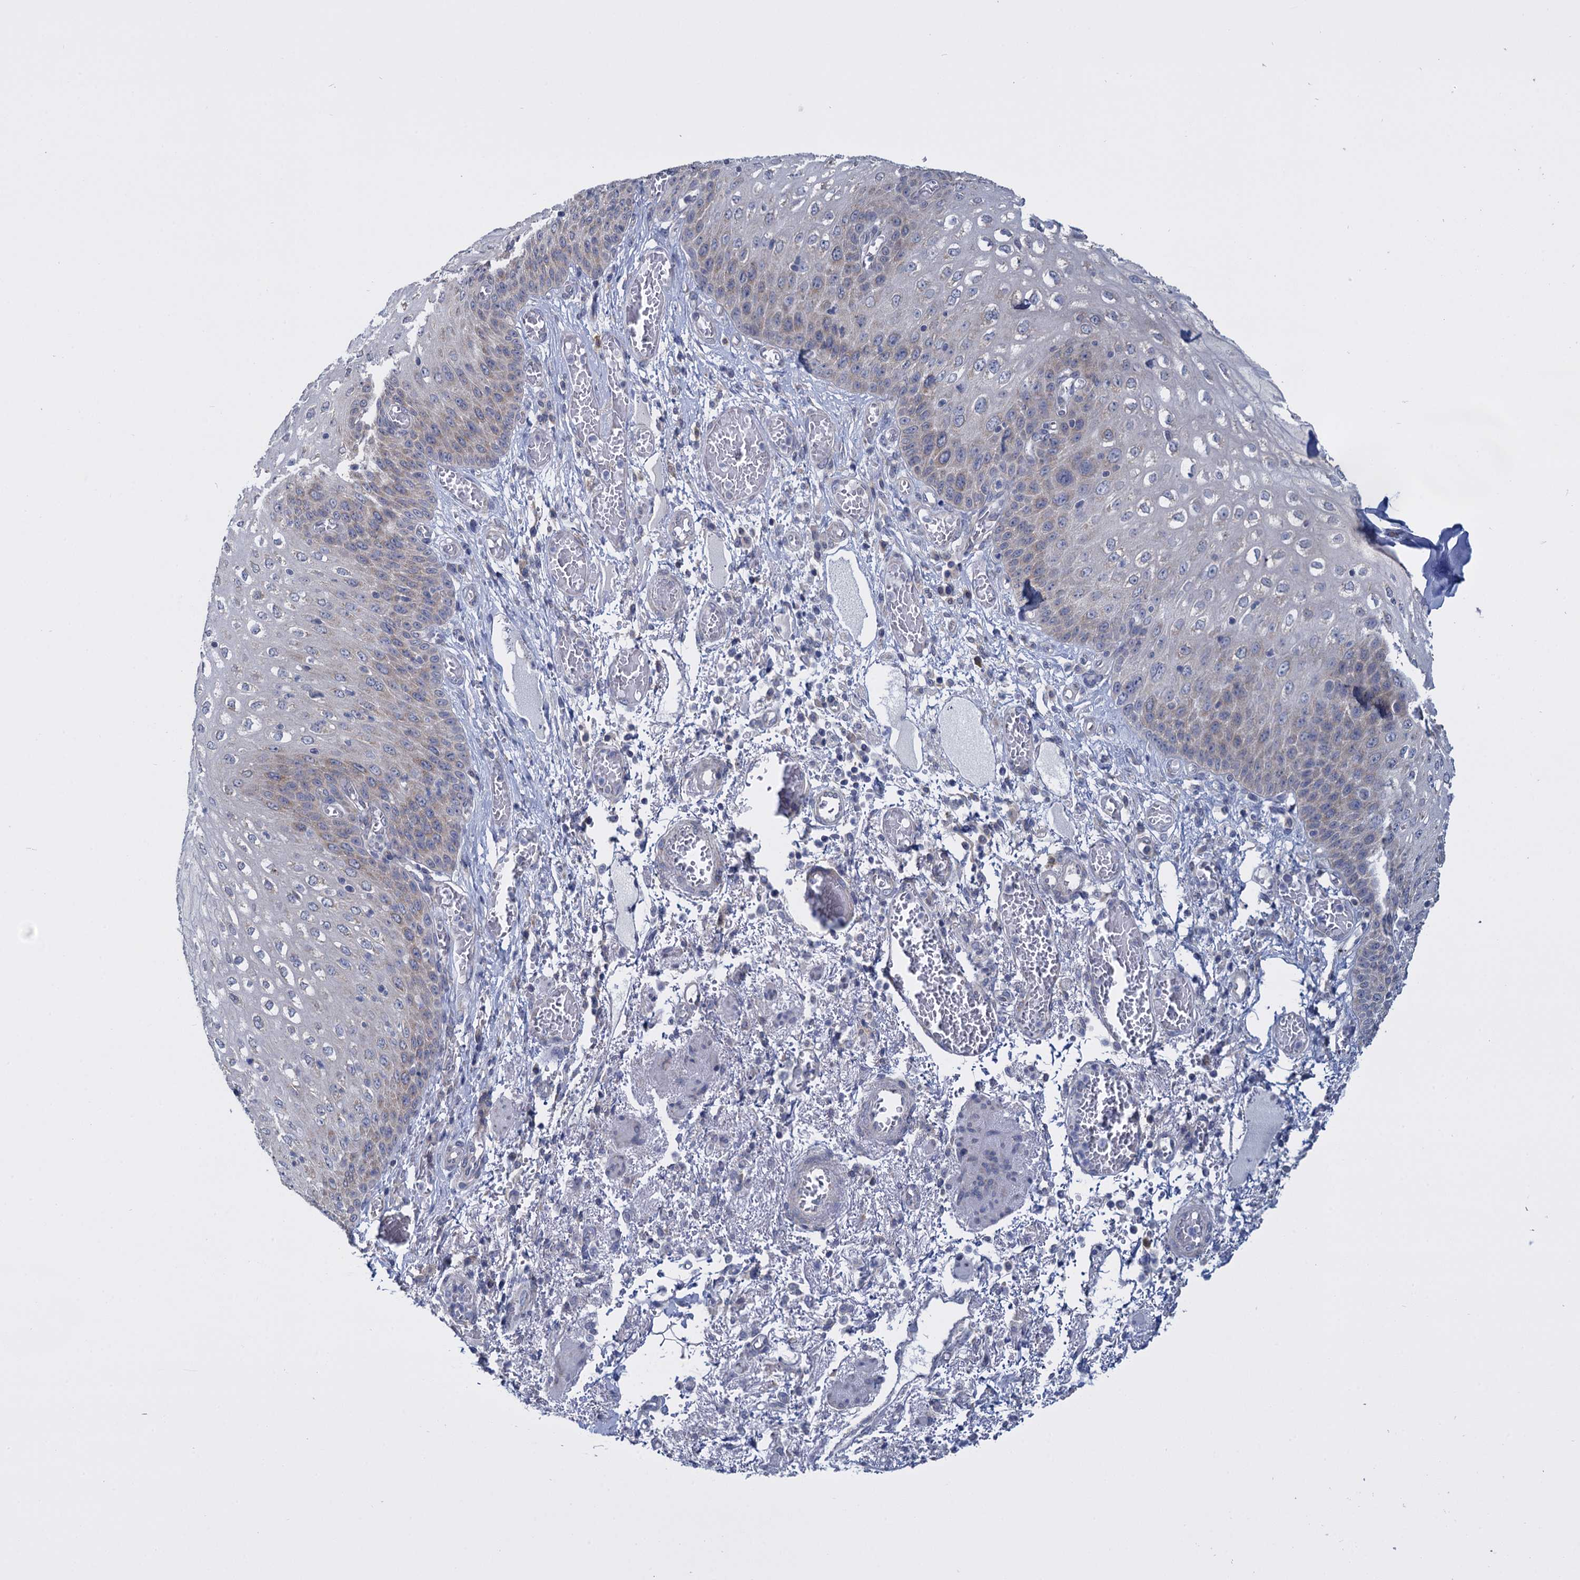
{"staining": {"intensity": "weak", "quantity": "<25%", "location": "cytoplasmic/membranous"}, "tissue": "esophagus", "cell_type": "Squamous epithelial cells", "image_type": "normal", "snomed": [{"axis": "morphology", "description": "Normal tissue, NOS"}, {"axis": "topography", "description": "Esophagus"}], "caption": "DAB (3,3'-diaminobenzidine) immunohistochemical staining of benign human esophagus reveals no significant positivity in squamous epithelial cells.", "gene": "GSTM2", "patient": {"sex": "male", "age": 81}}